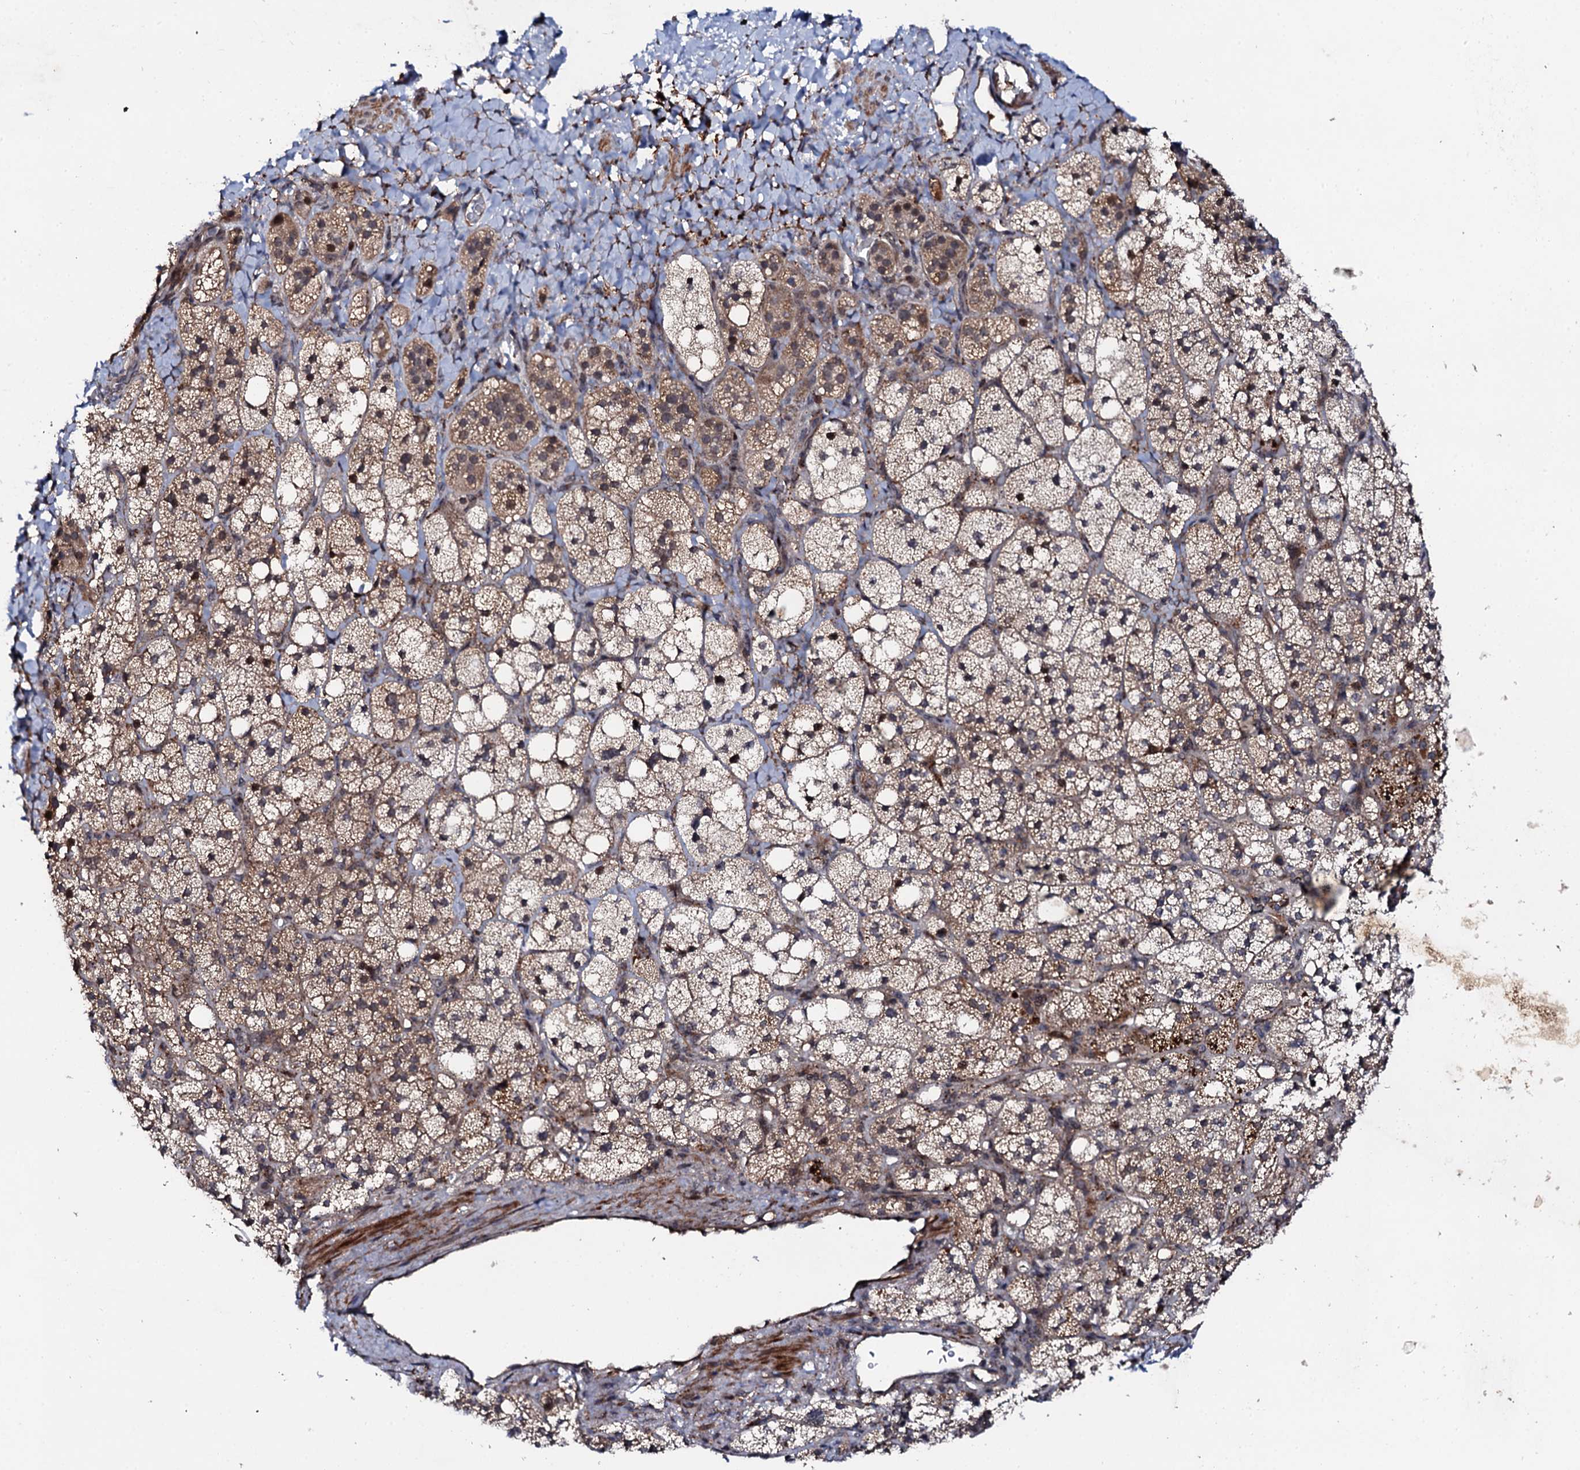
{"staining": {"intensity": "moderate", "quantity": "<25%", "location": "cytoplasmic/membranous"}, "tissue": "adrenal gland", "cell_type": "Glandular cells", "image_type": "normal", "snomed": [{"axis": "morphology", "description": "Normal tissue, NOS"}, {"axis": "topography", "description": "Adrenal gland"}], "caption": "This micrograph exhibits immunohistochemistry staining of unremarkable human adrenal gland, with low moderate cytoplasmic/membranous staining in approximately <25% of glandular cells.", "gene": "FAM111A", "patient": {"sex": "male", "age": 61}}